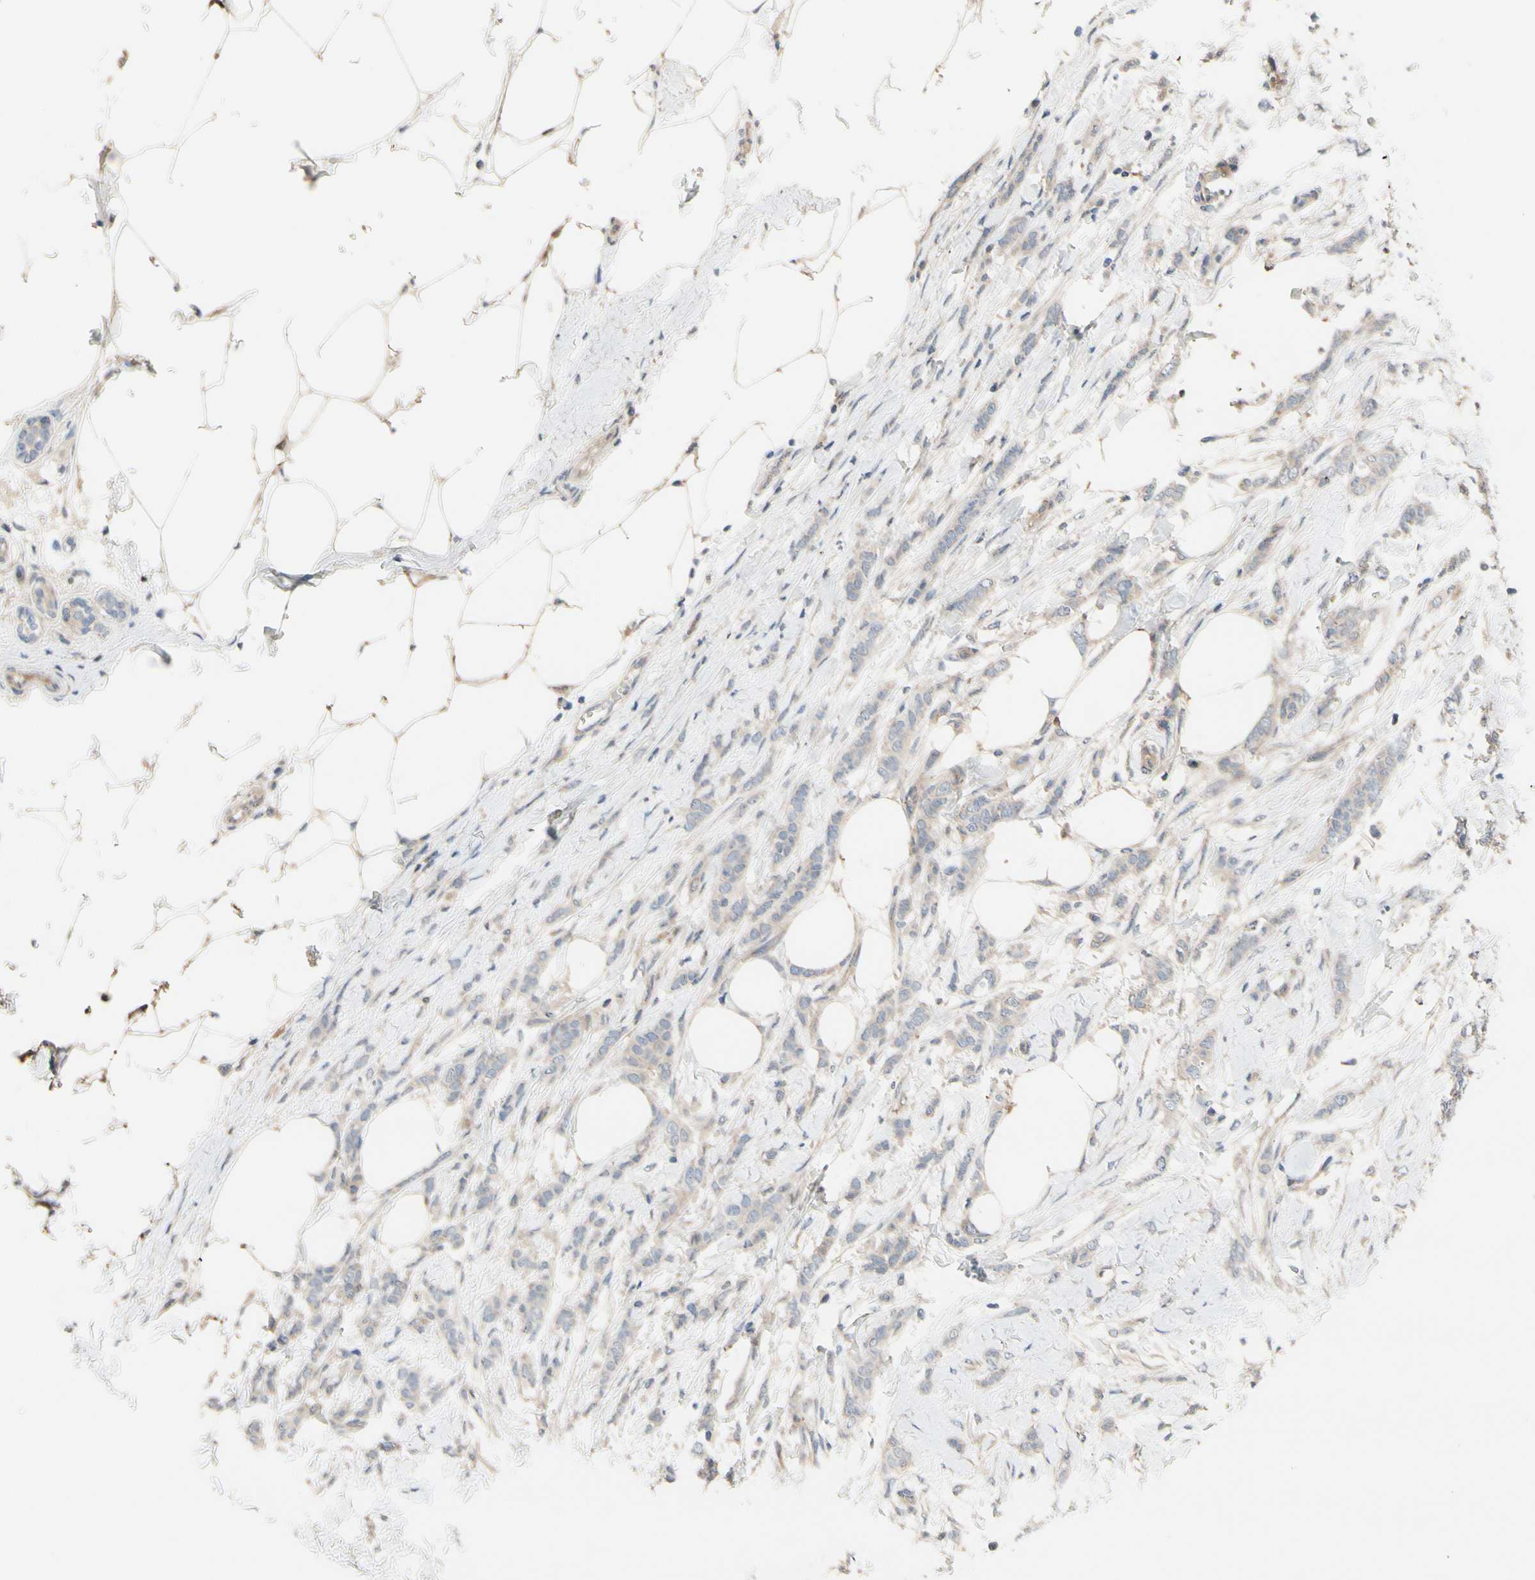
{"staining": {"intensity": "weak", "quantity": "25%-75%", "location": "cytoplasmic/membranous"}, "tissue": "breast cancer", "cell_type": "Tumor cells", "image_type": "cancer", "snomed": [{"axis": "morphology", "description": "Lobular carcinoma, in situ"}, {"axis": "morphology", "description": "Lobular carcinoma"}, {"axis": "topography", "description": "Breast"}], "caption": "Breast lobular carcinoma in situ stained with DAB (3,3'-diaminobenzidine) immunohistochemistry (IHC) demonstrates low levels of weak cytoplasmic/membranous staining in approximately 25%-75% of tumor cells.", "gene": "ICAM5", "patient": {"sex": "female", "age": 41}}